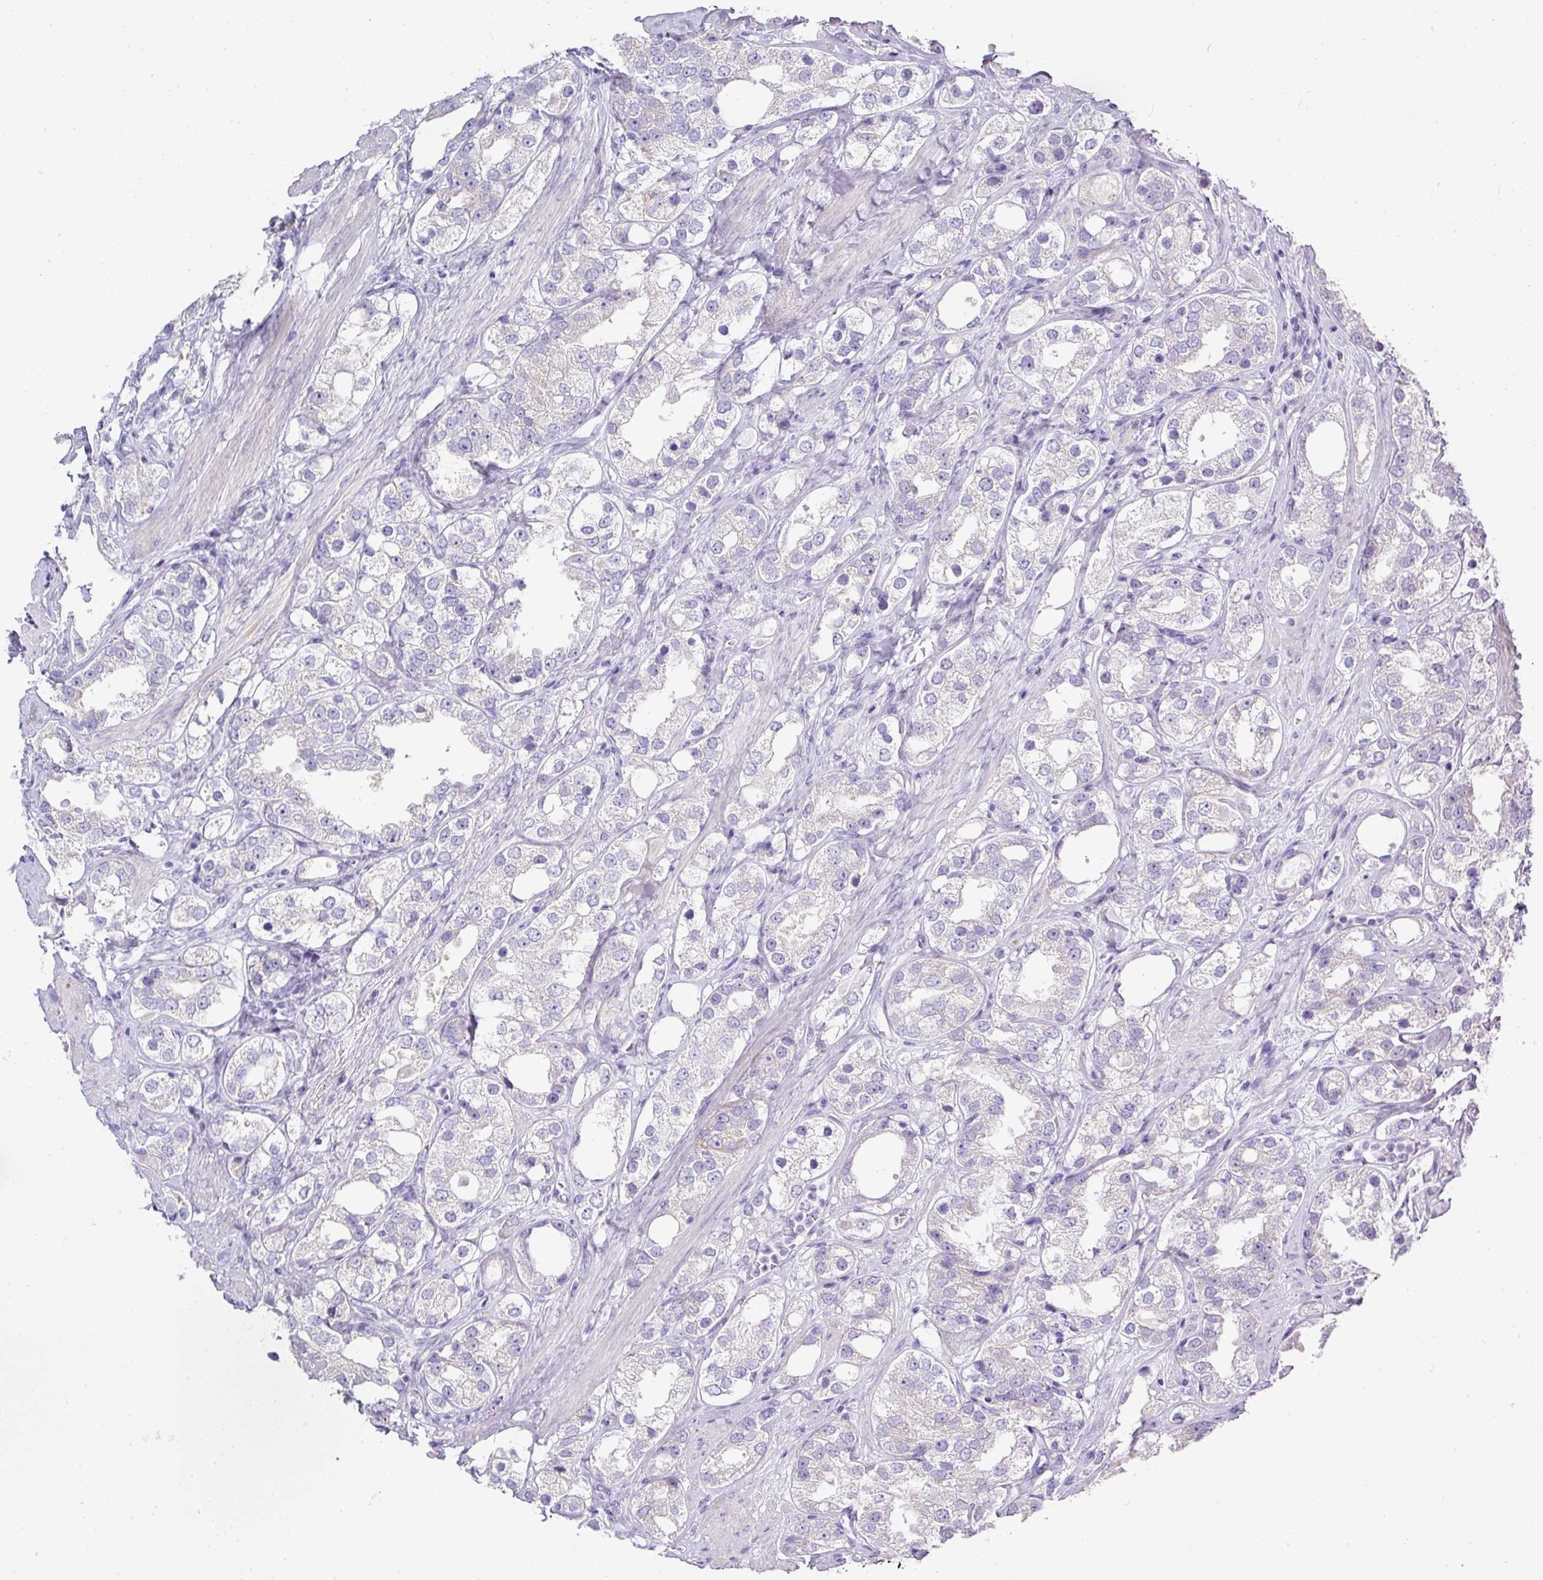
{"staining": {"intensity": "negative", "quantity": "none", "location": "none"}, "tissue": "prostate cancer", "cell_type": "Tumor cells", "image_type": "cancer", "snomed": [{"axis": "morphology", "description": "Adenocarcinoma, NOS"}, {"axis": "topography", "description": "Prostate"}], "caption": "There is no significant staining in tumor cells of prostate cancer.", "gene": "BCL11A", "patient": {"sex": "male", "age": 79}}